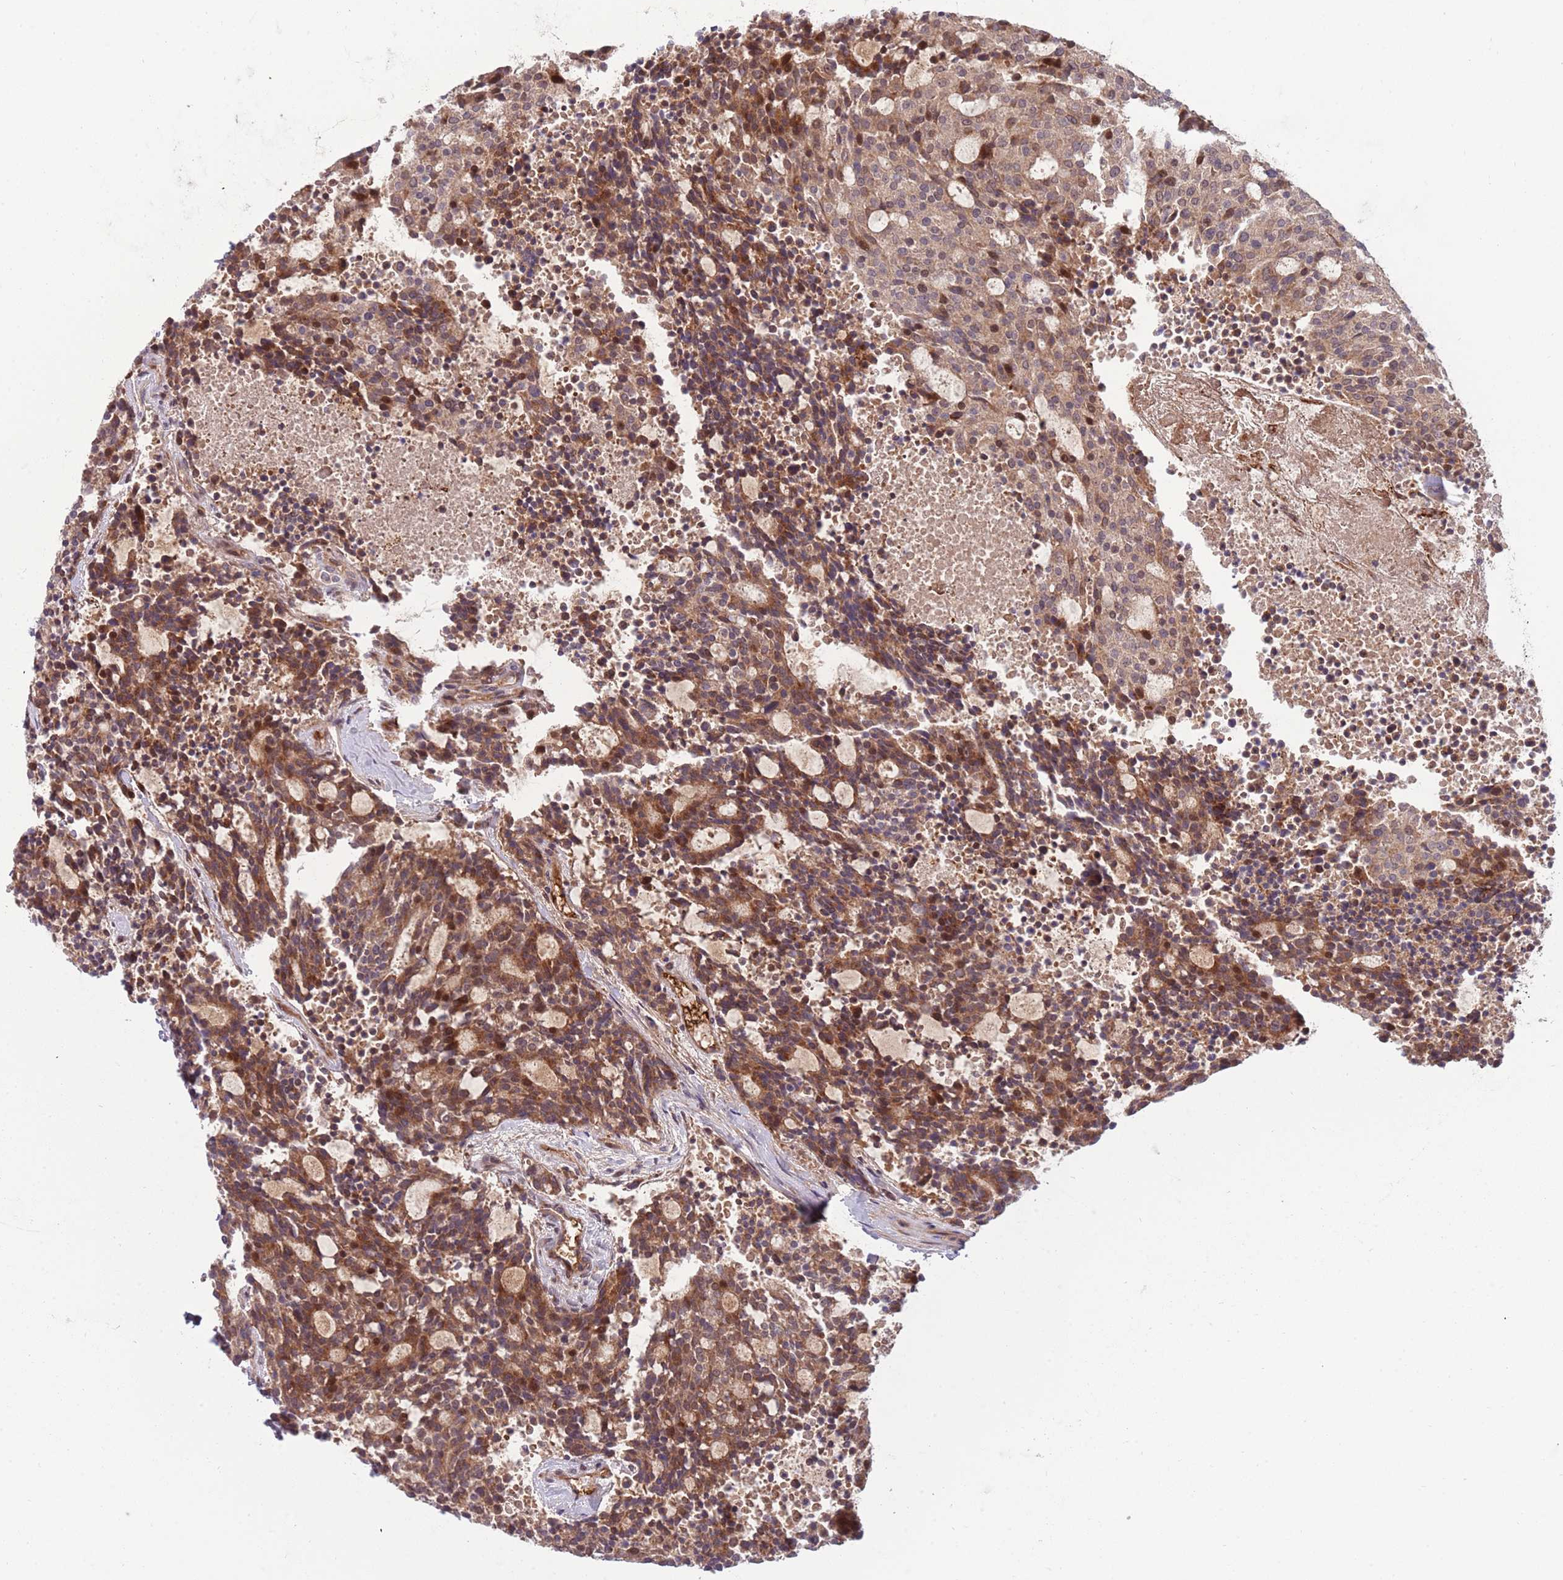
{"staining": {"intensity": "moderate", "quantity": ">75%", "location": "cytoplasmic/membranous,nuclear"}, "tissue": "carcinoid", "cell_type": "Tumor cells", "image_type": "cancer", "snomed": [{"axis": "morphology", "description": "Carcinoid, malignant, NOS"}, {"axis": "topography", "description": "Pancreas"}], "caption": "Tumor cells show medium levels of moderate cytoplasmic/membranous and nuclear positivity in approximately >75% of cells in malignant carcinoid.", "gene": "NT5DC4", "patient": {"sex": "female", "age": 54}}